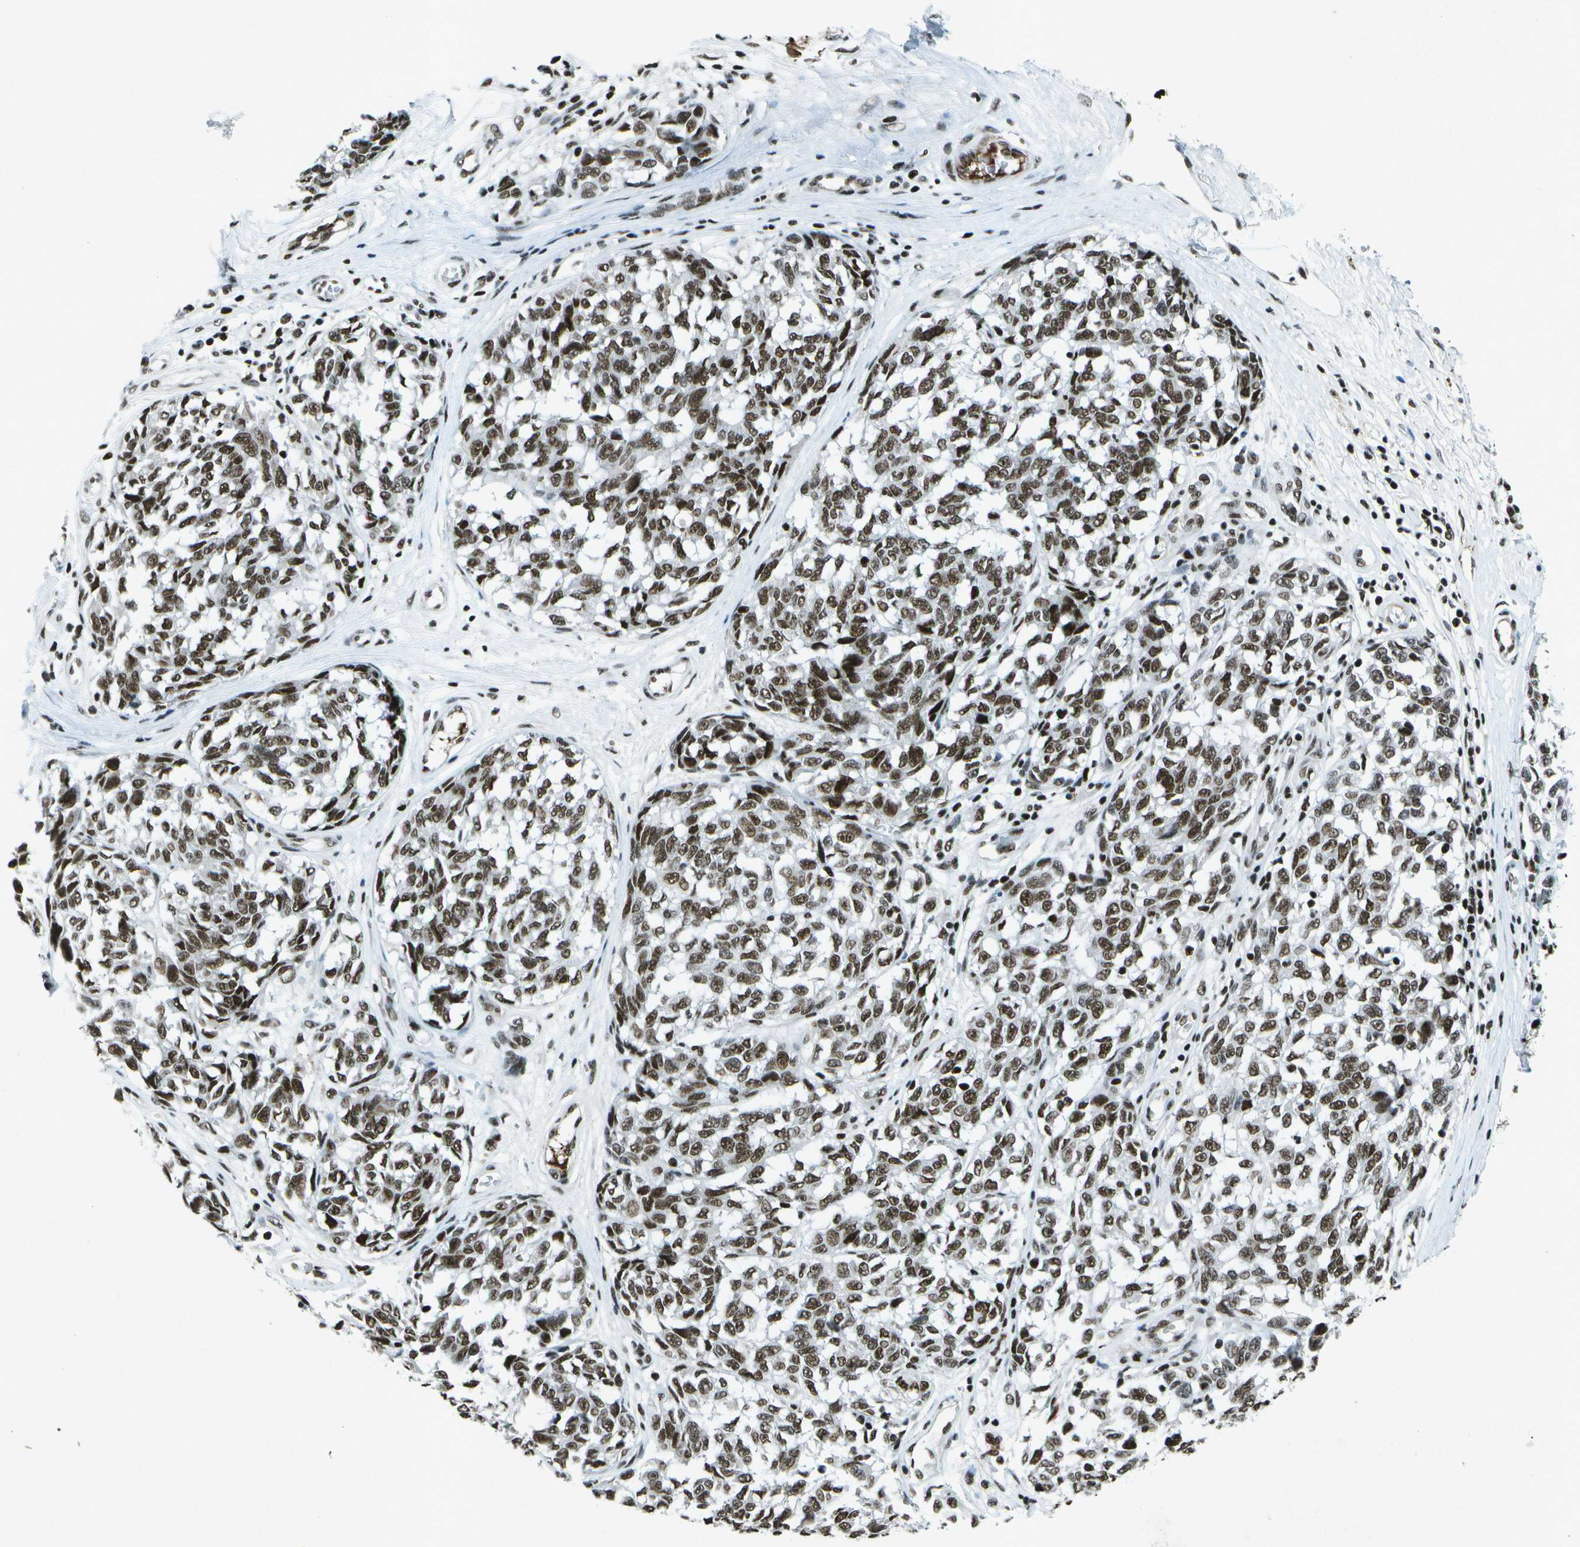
{"staining": {"intensity": "moderate", "quantity": ">75%", "location": "nuclear"}, "tissue": "melanoma", "cell_type": "Tumor cells", "image_type": "cancer", "snomed": [{"axis": "morphology", "description": "Malignant melanoma, NOS"}, {"axis": "topography", "description": "Skin"}], "caption": "A photomicrograph of melanoma stained for a protein reveals moderate nuclear brown staining in tumor cells. (DAB (3,3'-diaminobenzidine) IHC, brown staining for protein, blue staining for nuclei).", "gene": "MTA2", "patient": {"sex": "female", "age": 64}}